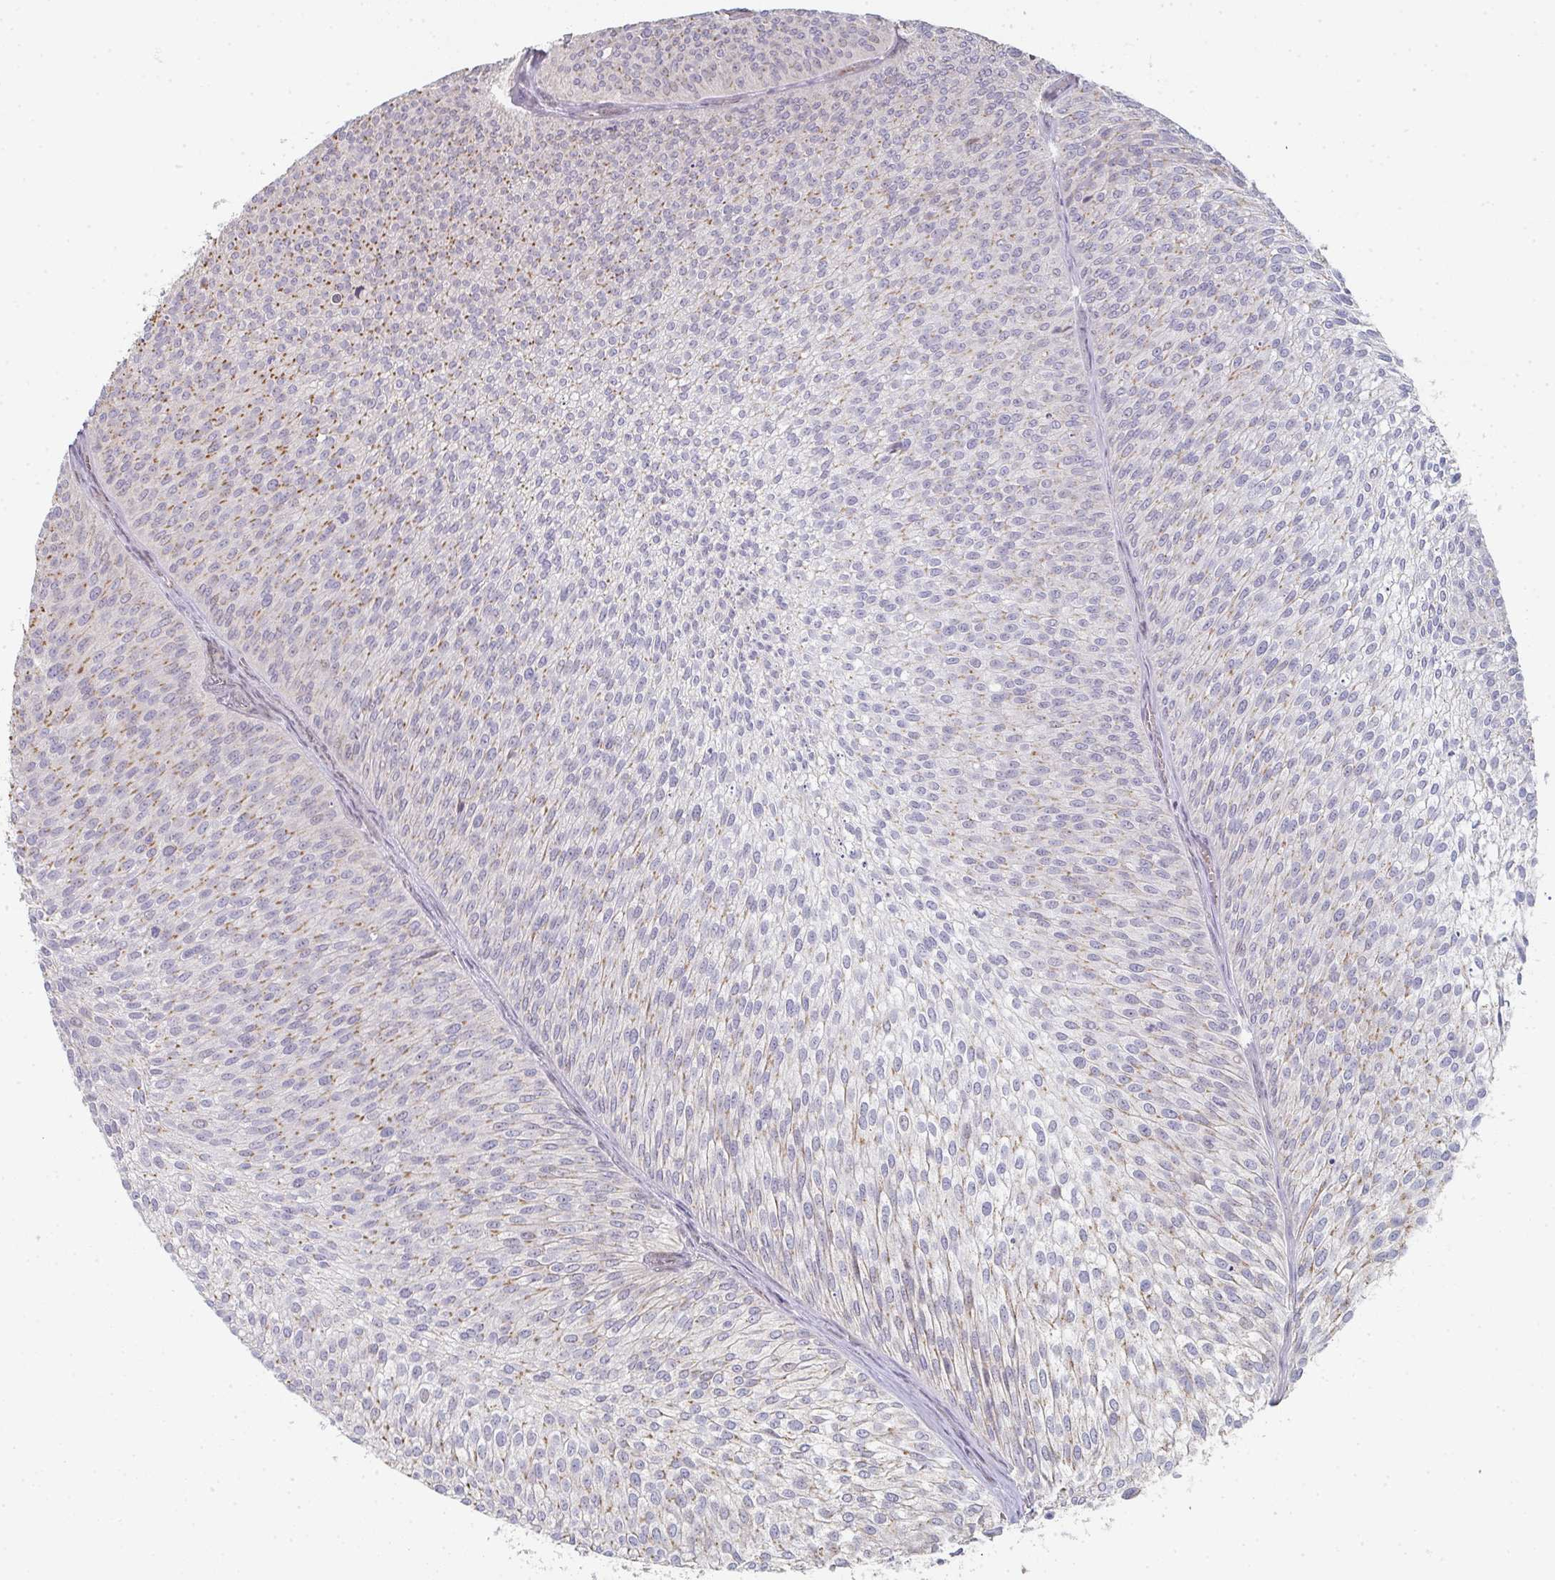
{"staining": {"intensity": "moderate", "quantity": ">75%", "location": "cytoplasmic/membranous"}, "tissue": "urothelial cancer", "cell_type": "Tumor cells", "image_type": "cancer", "snomed": [{"axis": "morphology", "description": "Urothelial carcinoma, Low grade"}, {"axis": "topography", "description": "Urinary bladder"}], "caption": "Brown immunohistochemical staining in urothelial cancer exhibits moderate cytoplasmic/membranous positivity in approximately >75% of tumor cells.", "gene": "ZNF526", "patient": {"sex": "male", "age": 91}}